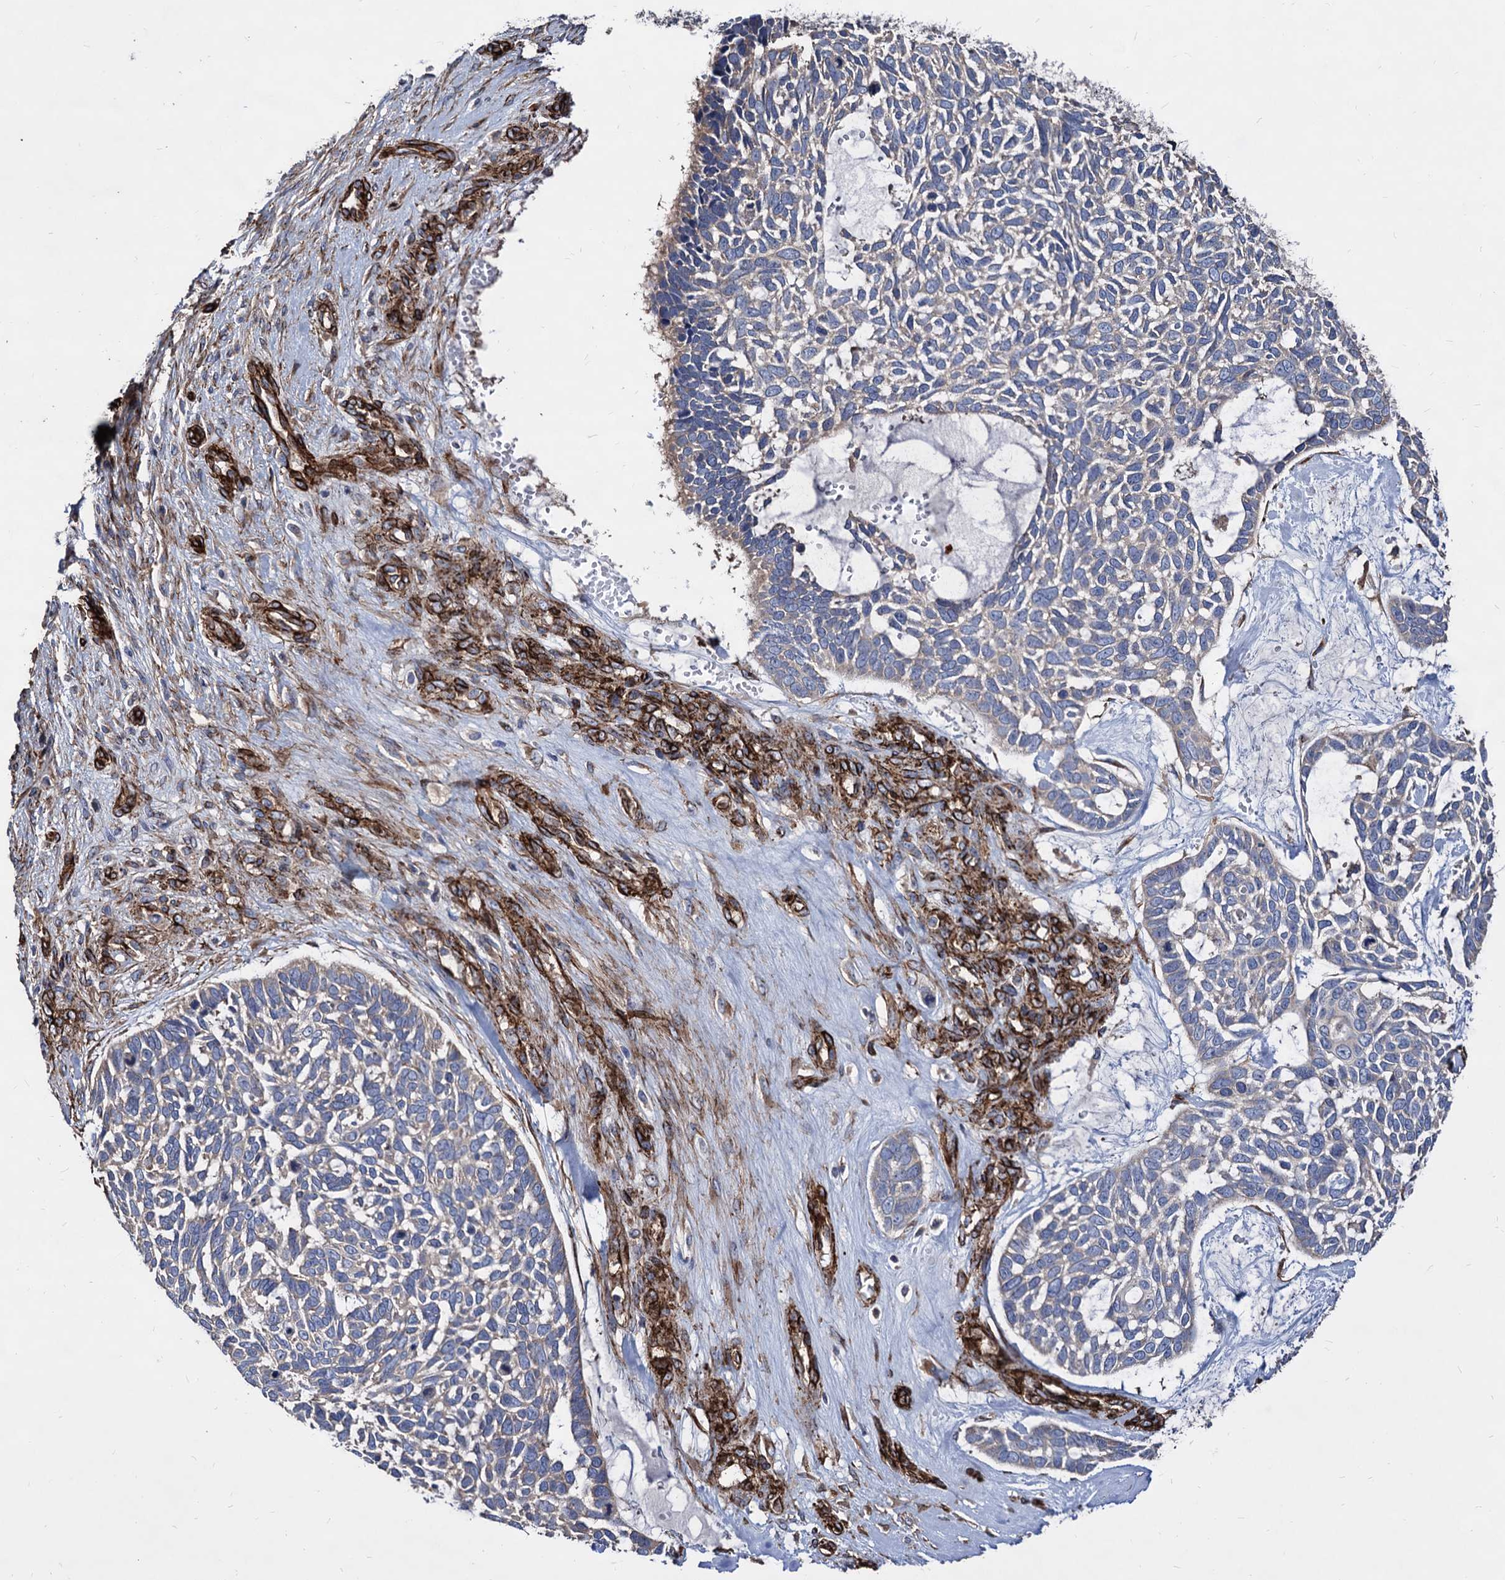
{"staining": {"intensity": "weak", "quantity": "<25%", "location": "cytoplasmic/membranous"}, "tissue": "skin cancer", "cell_type": "Tumor cells", "image_type": "cancer", "snomed": [{"axis": "morphology", "description": "Basal cell carcinoma"}, {"axis": "topography", "description": "Skin"}], "caption": "IHC histopathology image of skin cancer (basal cell carcinoma) stained for a protein (brown), which demonstrates no positivity in tumor cells.", "gene": "WDR11", "patient": {"sex": "male", "age": 88}}